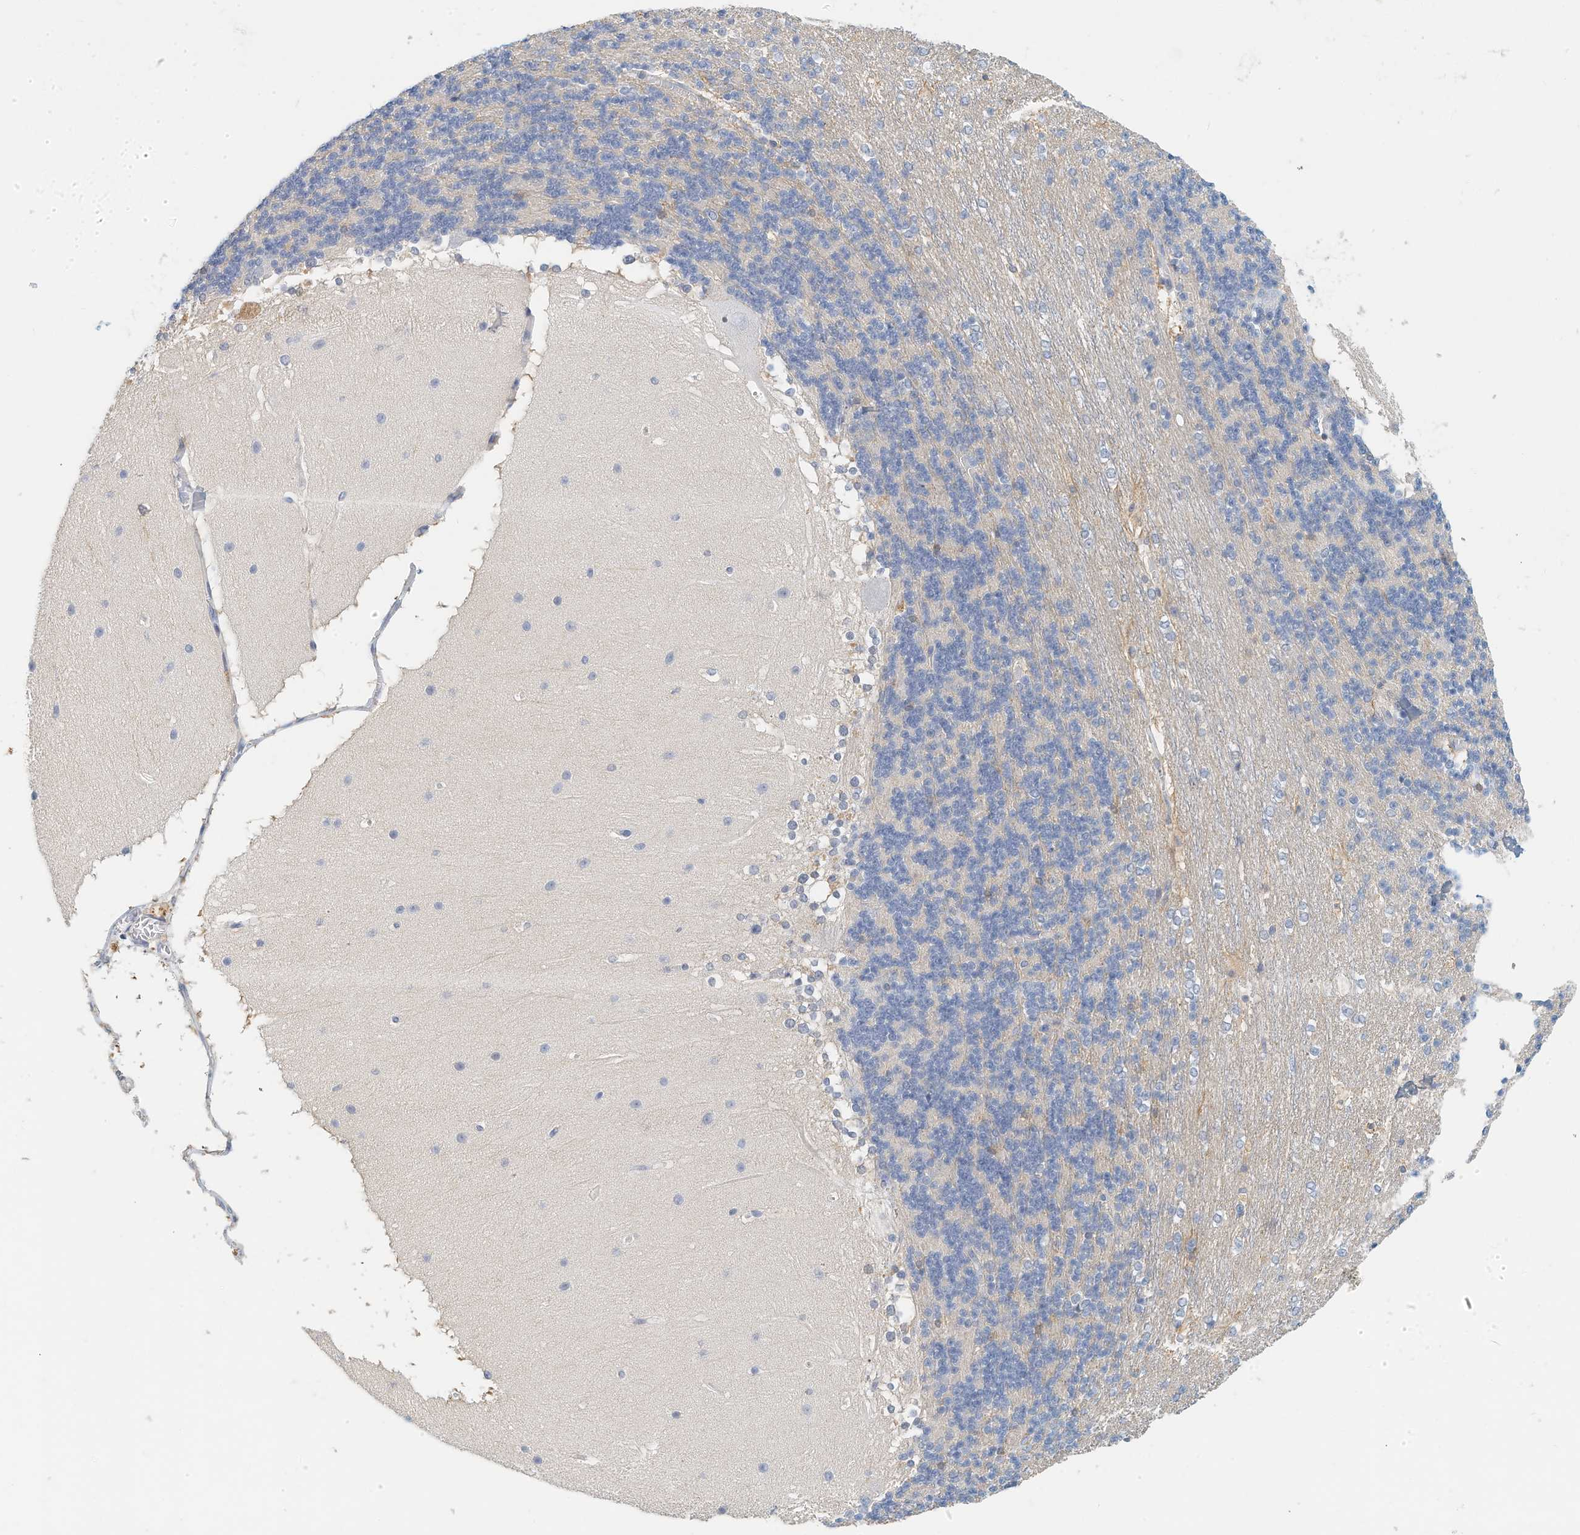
{"staining": {"intensity": "negative", "quantity": "none", "location": "none"}, "tissue": "cerebellum", "cell_type": "Cells in granular layer", "image_type": "normal", "snomed": [{"axis": "morphology", "description": "Normal tissue, NOS"}, {"axis": "topography", "description": "Cerebellum"}], "caption": "Immunohistochemistry (IHC) of unremarkable cerebellum exhibits no staining in cells in granular layer. The staining was performed using DAB to visualize the protein expression in brown, while the nuclei were stained in blue with hematoxylin (Magnification: 20x).", "gene": "ARHGAP28", "patient": {"sex": "female", "age": 19}}